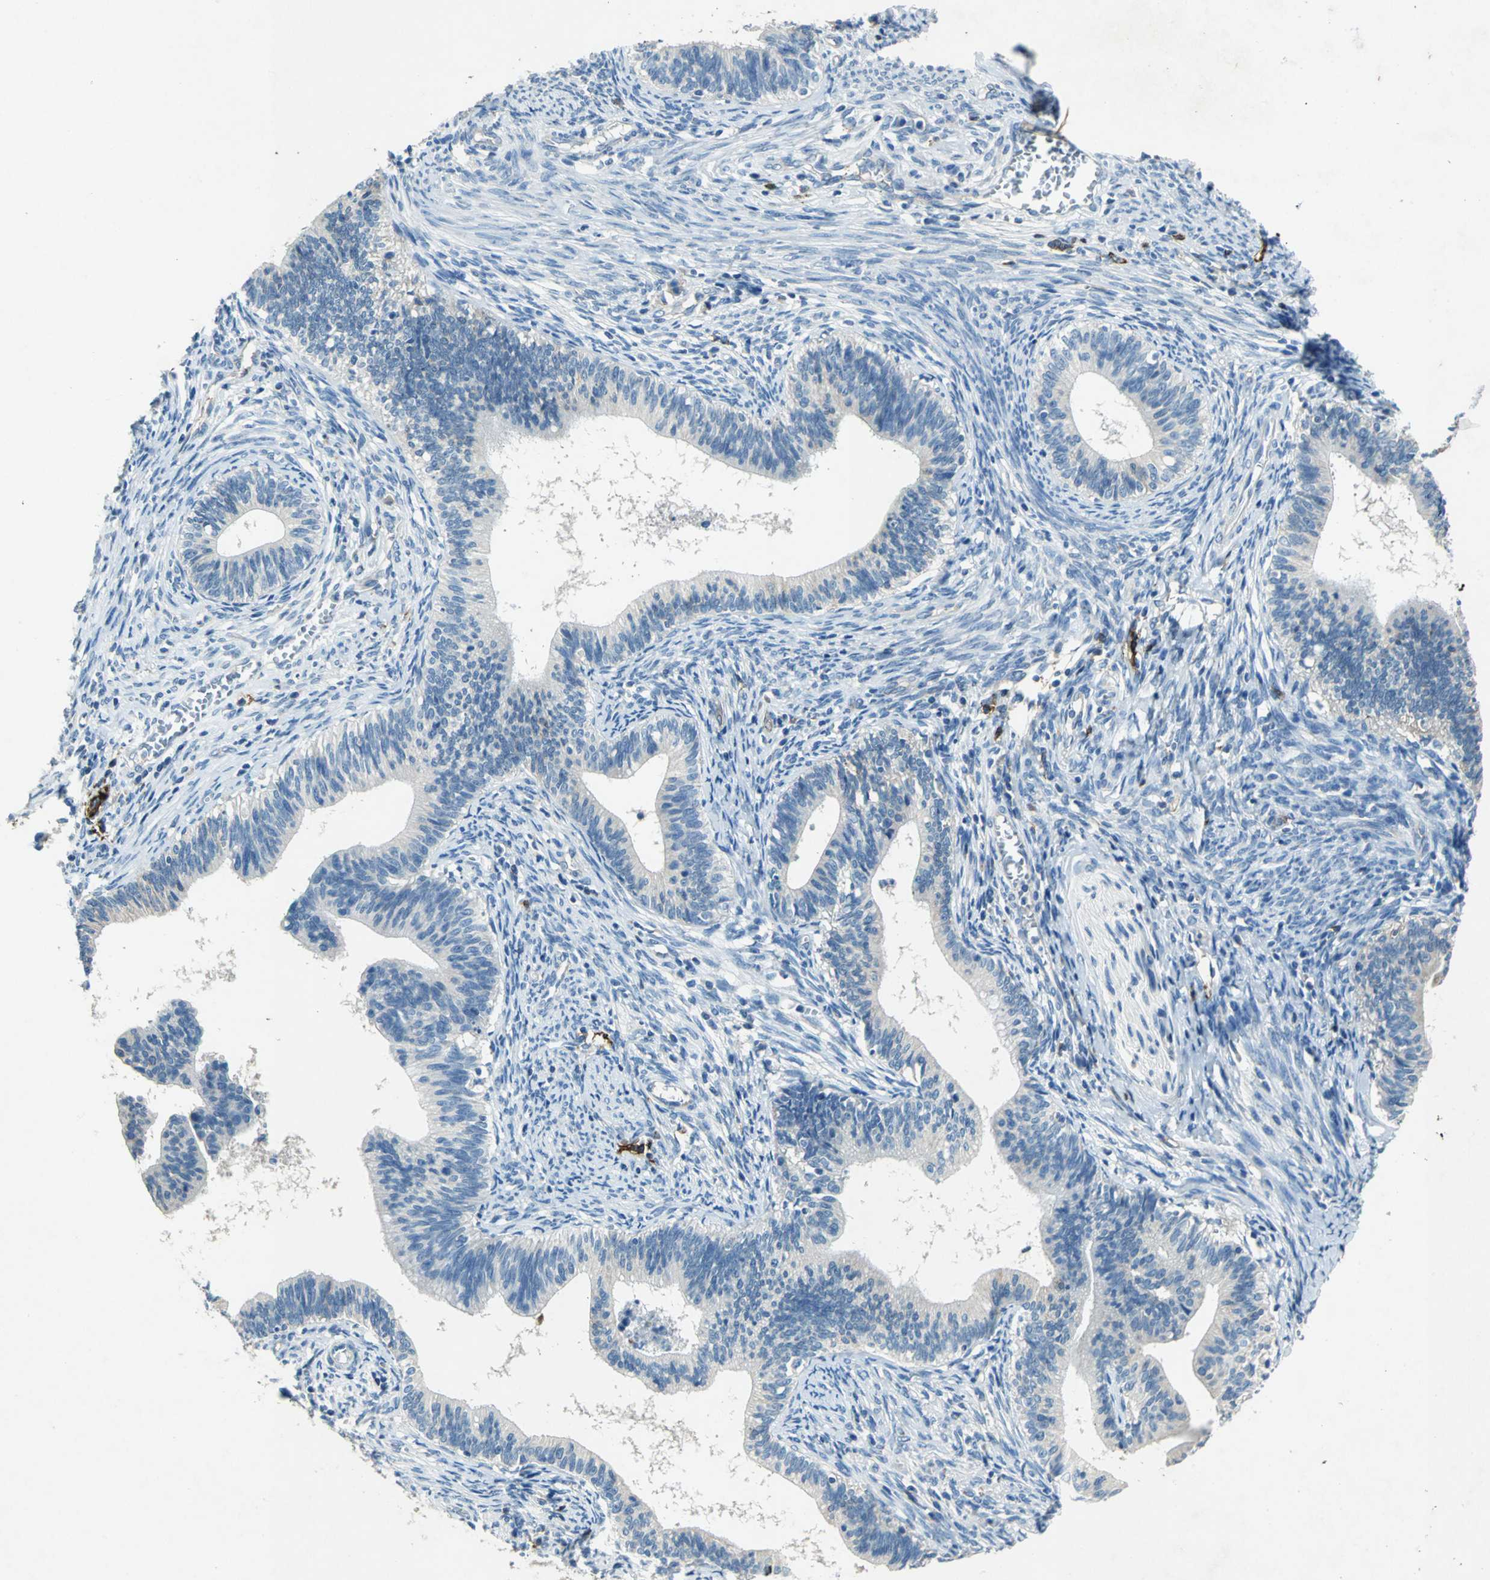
{"staining": {"intensity": "negative", "quantity": "none", "location": "none"}, "tissue": "cervical cancer", "cell_type": "Tumor cells", "image_type": "cancer", "snomed": [{"axis": "morphology", "description": "Adenocarcinoma, NOS"}, {"axis": "topography", "description": "Cervix"}], "caption": "The histopathology image reveals no staining of tumor cells in cervical cancer.", "gene": "RPS13", "patient": {"sex": "female", "age": 44}}